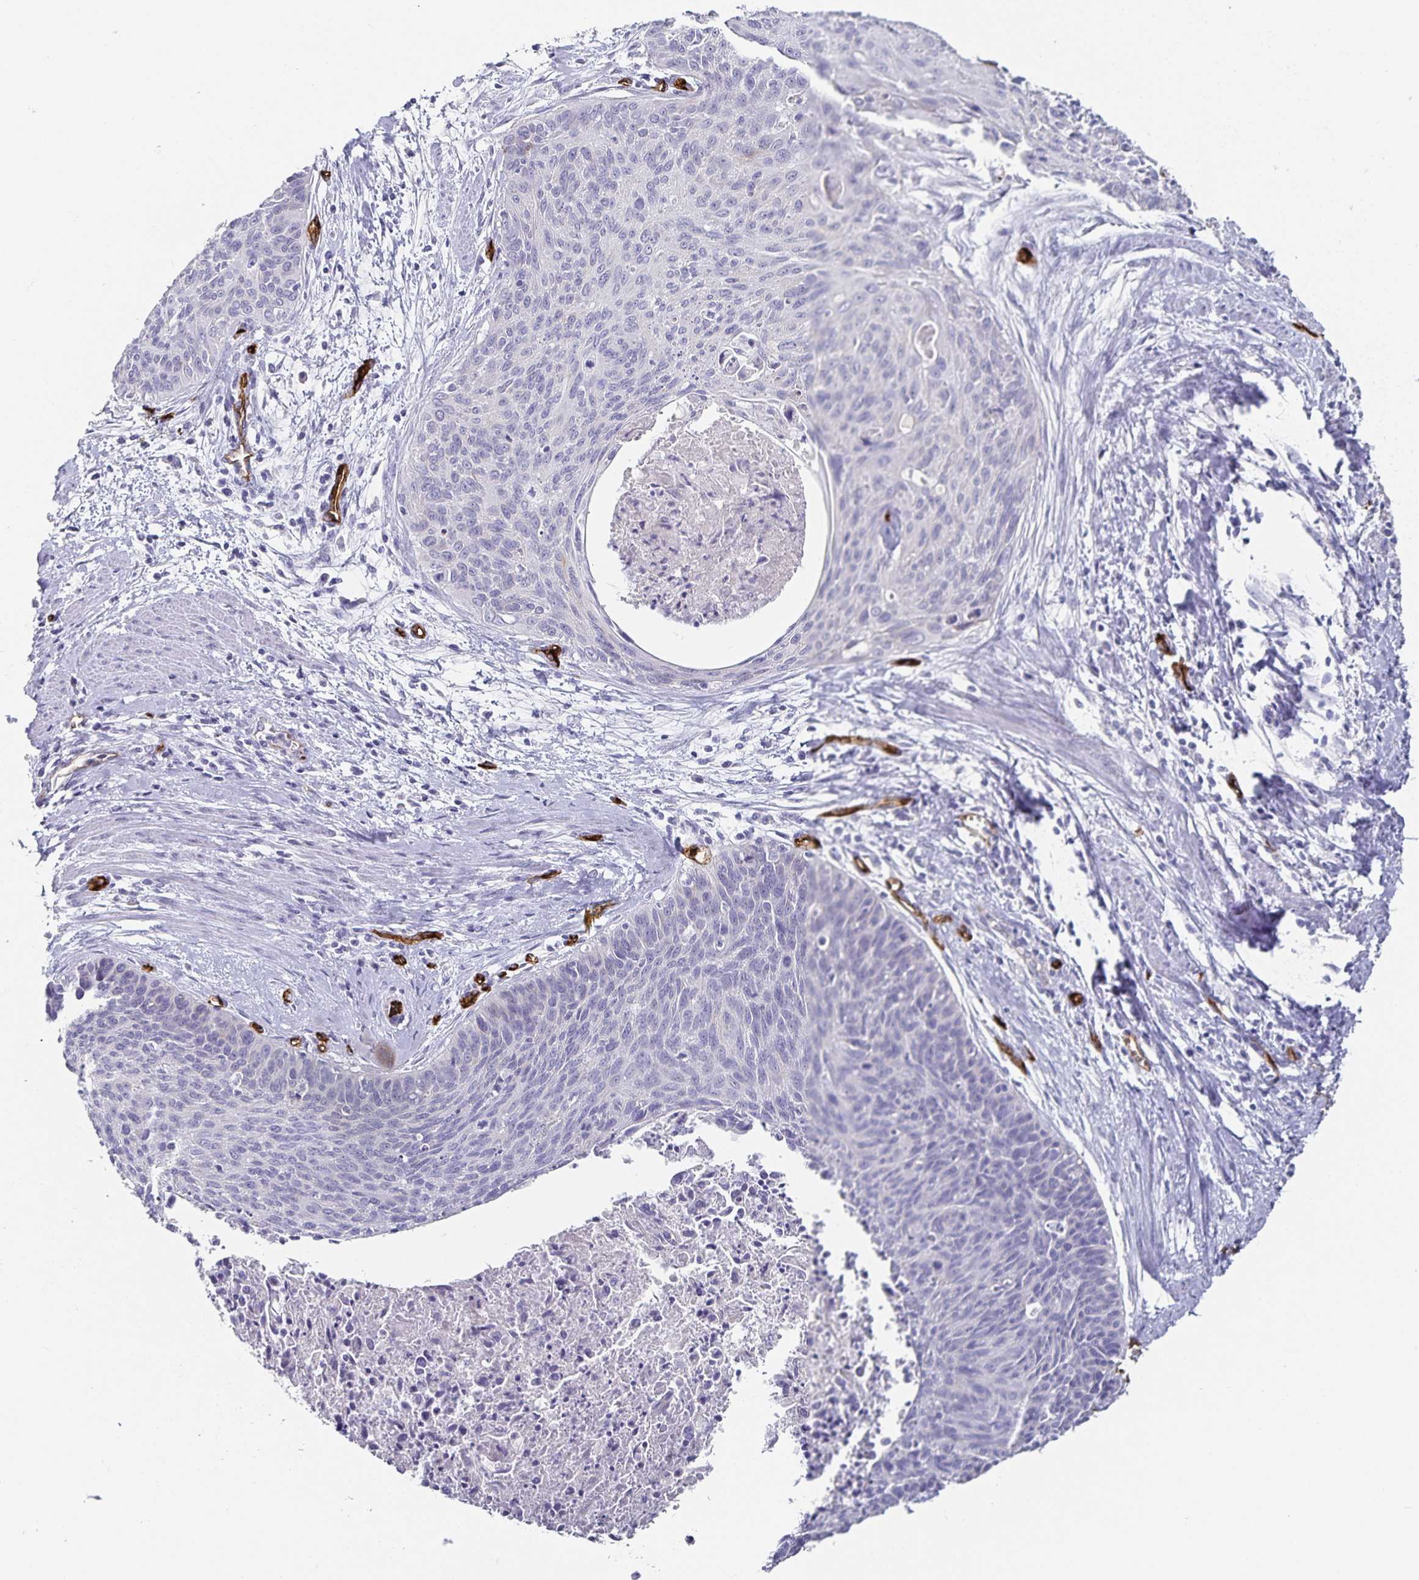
{"staining": {"intensity": "negative", "quantity": "none", "location": "none"}, "tissue": "cervical cancer", "cell_type": "Tumor cells", "image_type": "cancer", "snomed": [{"axis": "morphology", "description": "Squamous cell carcinoma, NOS"}, {"axis": "topography", "description": "Cervix"}], "caption": "Cervical cancer (squamous cell carcinoma) was stained to show a protein in brown. There is no significant expression in tumor cells. Nuclei are stained in blue.", "gene": "PODXL", "patient": {"sex": "female", "age": 55}}